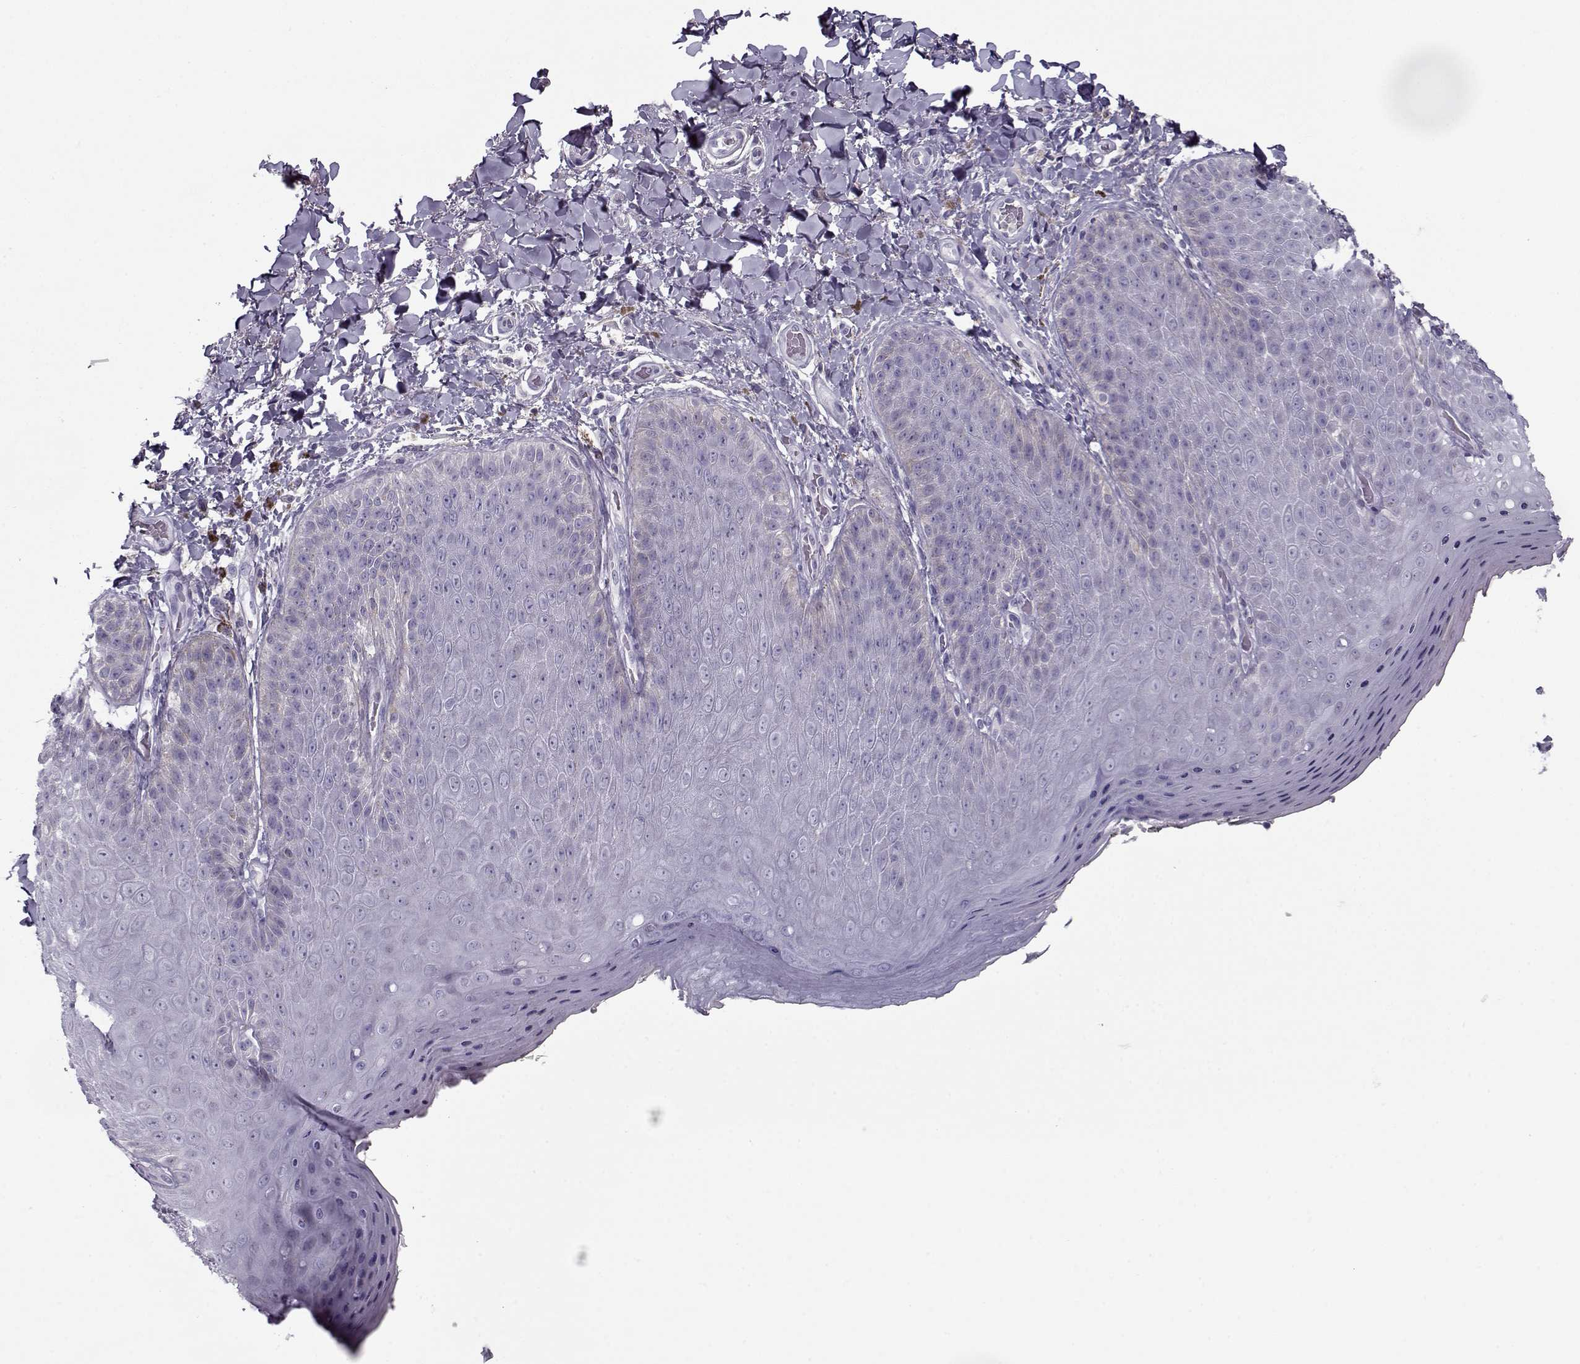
{"staining": {"intensity": "negative", "quantity": "none", "location": "none"}, "tissue": "skin", "cell_type": "Epidermal cells", "image_type": "normal", "snomed": [{"axis": "morphology", "description": "Normal tissue, NOS"}, {"axis": "topography", "description": "Anal"}], "caption": "Epidermal cells show no significant protein positivity in unremarkable skin. (DAB (3,3'-diaminobenzidine) immunohistochemistry visualized using brightfield microscopy, high magnification).", "gene": "PP2D1", "patient": {"sex": "male", "age": 53}}